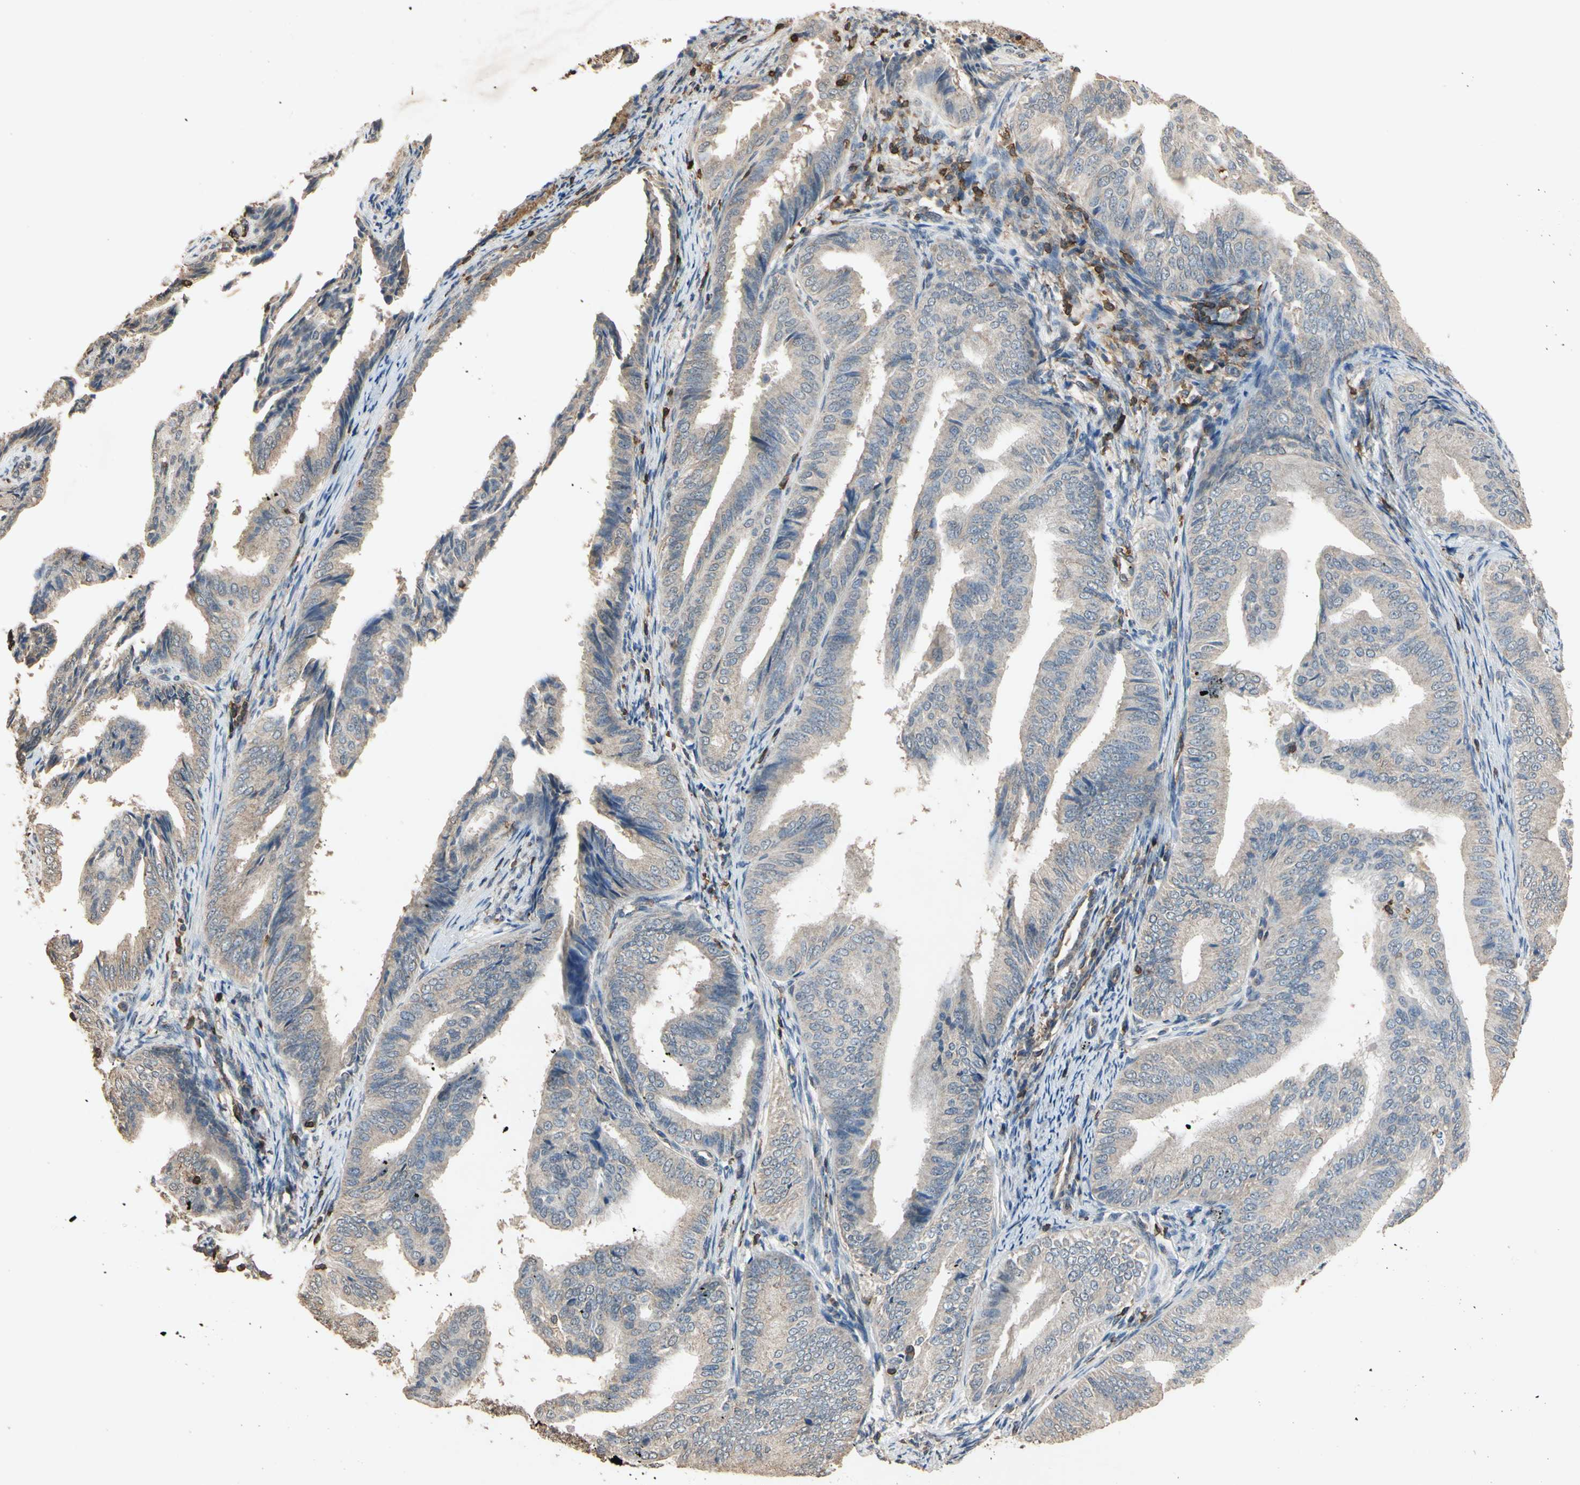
{"staining": {"intensity": "weak", "quantity": "<25%", "location": "cytoplasmic/membranous"}, "tissue": "endometrial cancer", "cell_type": "Tumor cells", "image_type": "cancer", "snomed": [{"axis": "morphology", "description": "Adenocarcinoma, NOS"}, {"axis": "topography", "description": "Endometrium"}], "caption": "Immunohistochemical staining of human adenocarcinoma (endometrial) exhibits no significant staining in tumor cells.", "gene": "MAP3K10", "patient": {"sex": "female", "age": 58}}